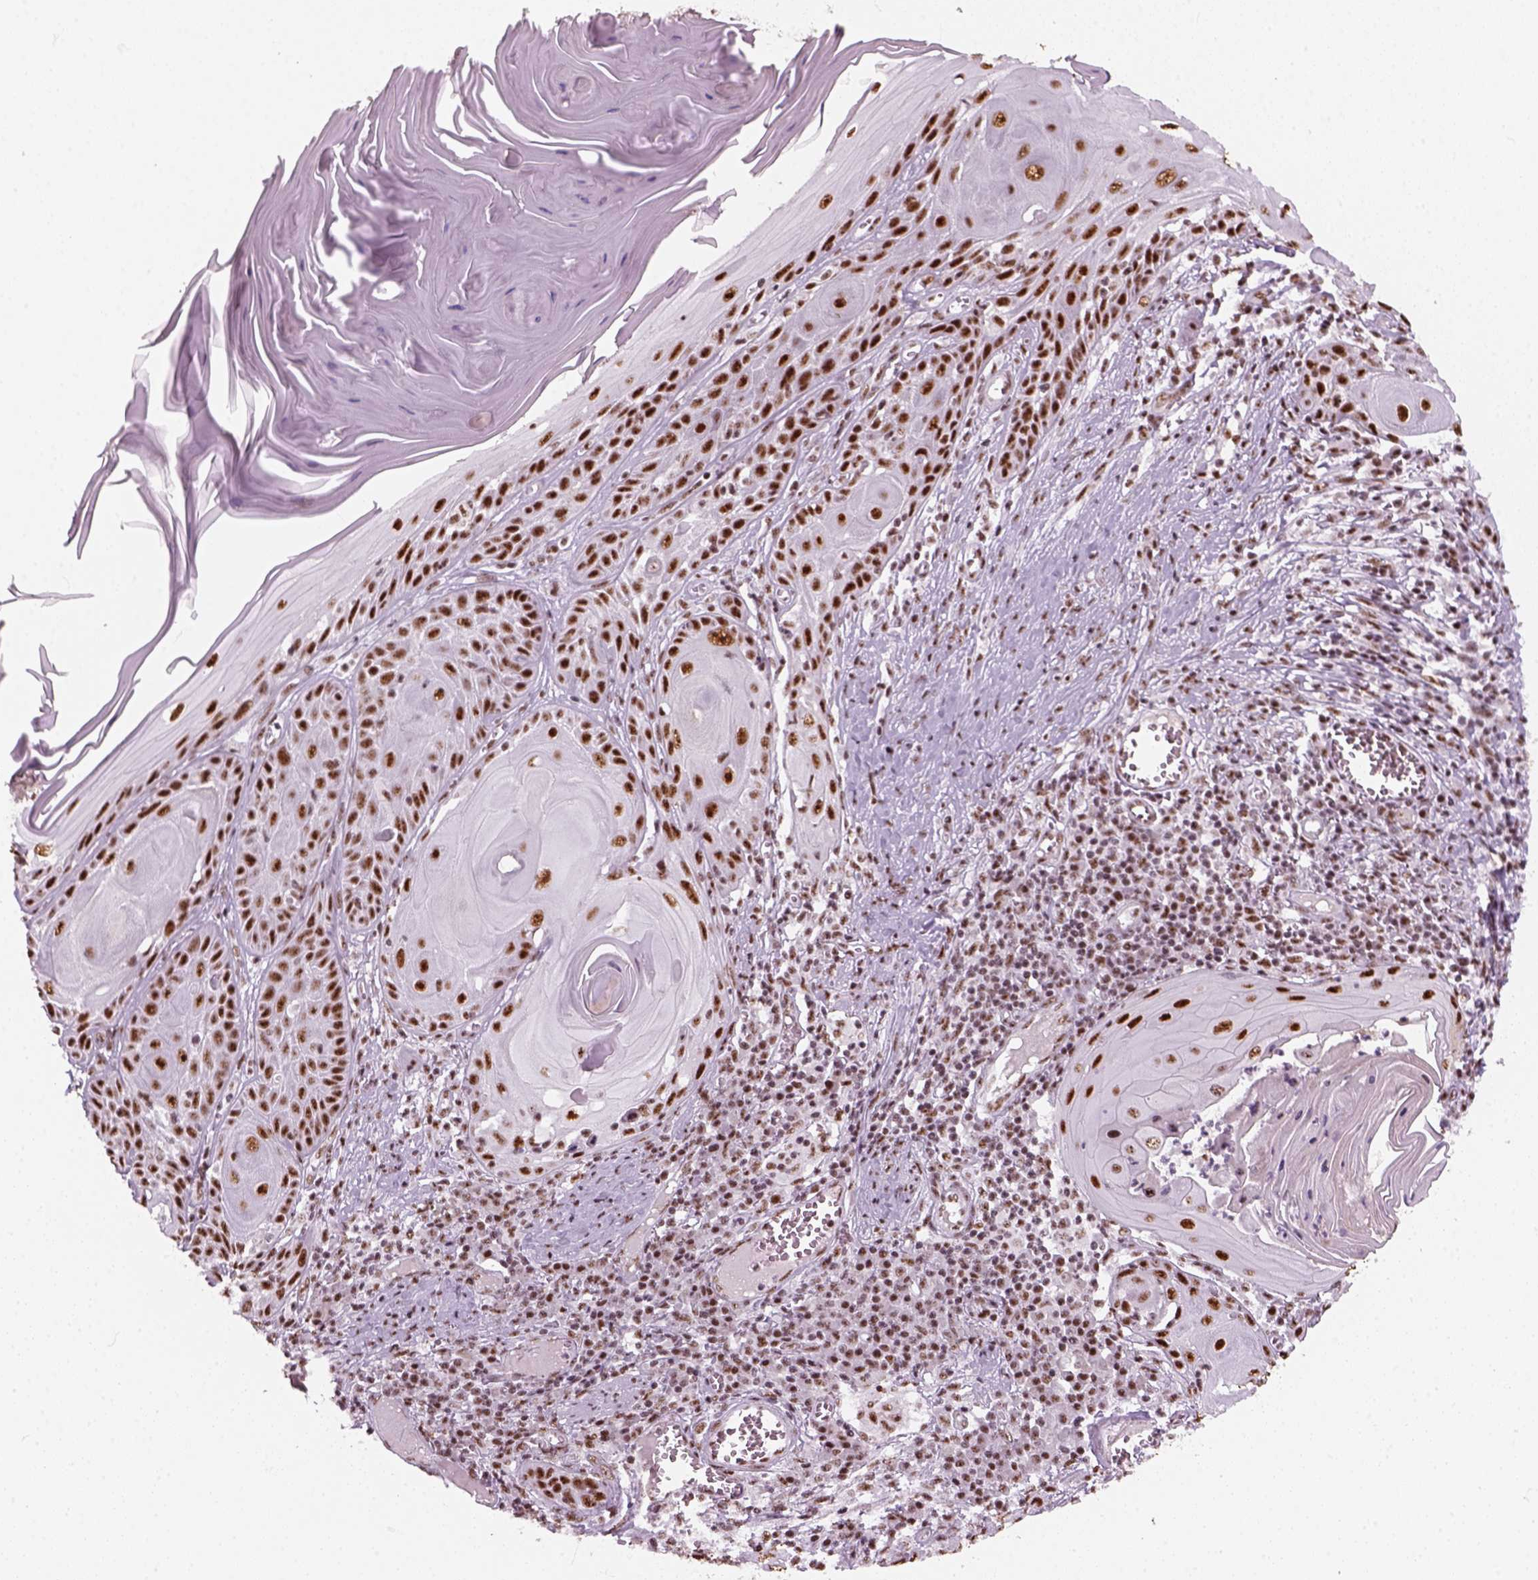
{"staining": {"intensity": "strong", "quantity": ">75%", "location": "nuclear"}, "tissue": "skin cancer", "cell_type": "Tumor cells", "image_type": "cancer", "snomed": [{"axis": "morphology", "description": "Squamous cell carcinoma, NOS"}, {"axis": "topography", "description": "Skin"}, {"axis": "topography", "description": "Vulva"}], "caption": "A photomicrograph of squamous cell carcinoma (skin) stained for a protein demonstrates strong nuclear brown staining in tumor cells. Immunohistochemistry (ihc) stains the protein in brown and the nuclei are stained blue.", "gene": "GTF2F1", "patient": {"sex": "female", "age": 85}}